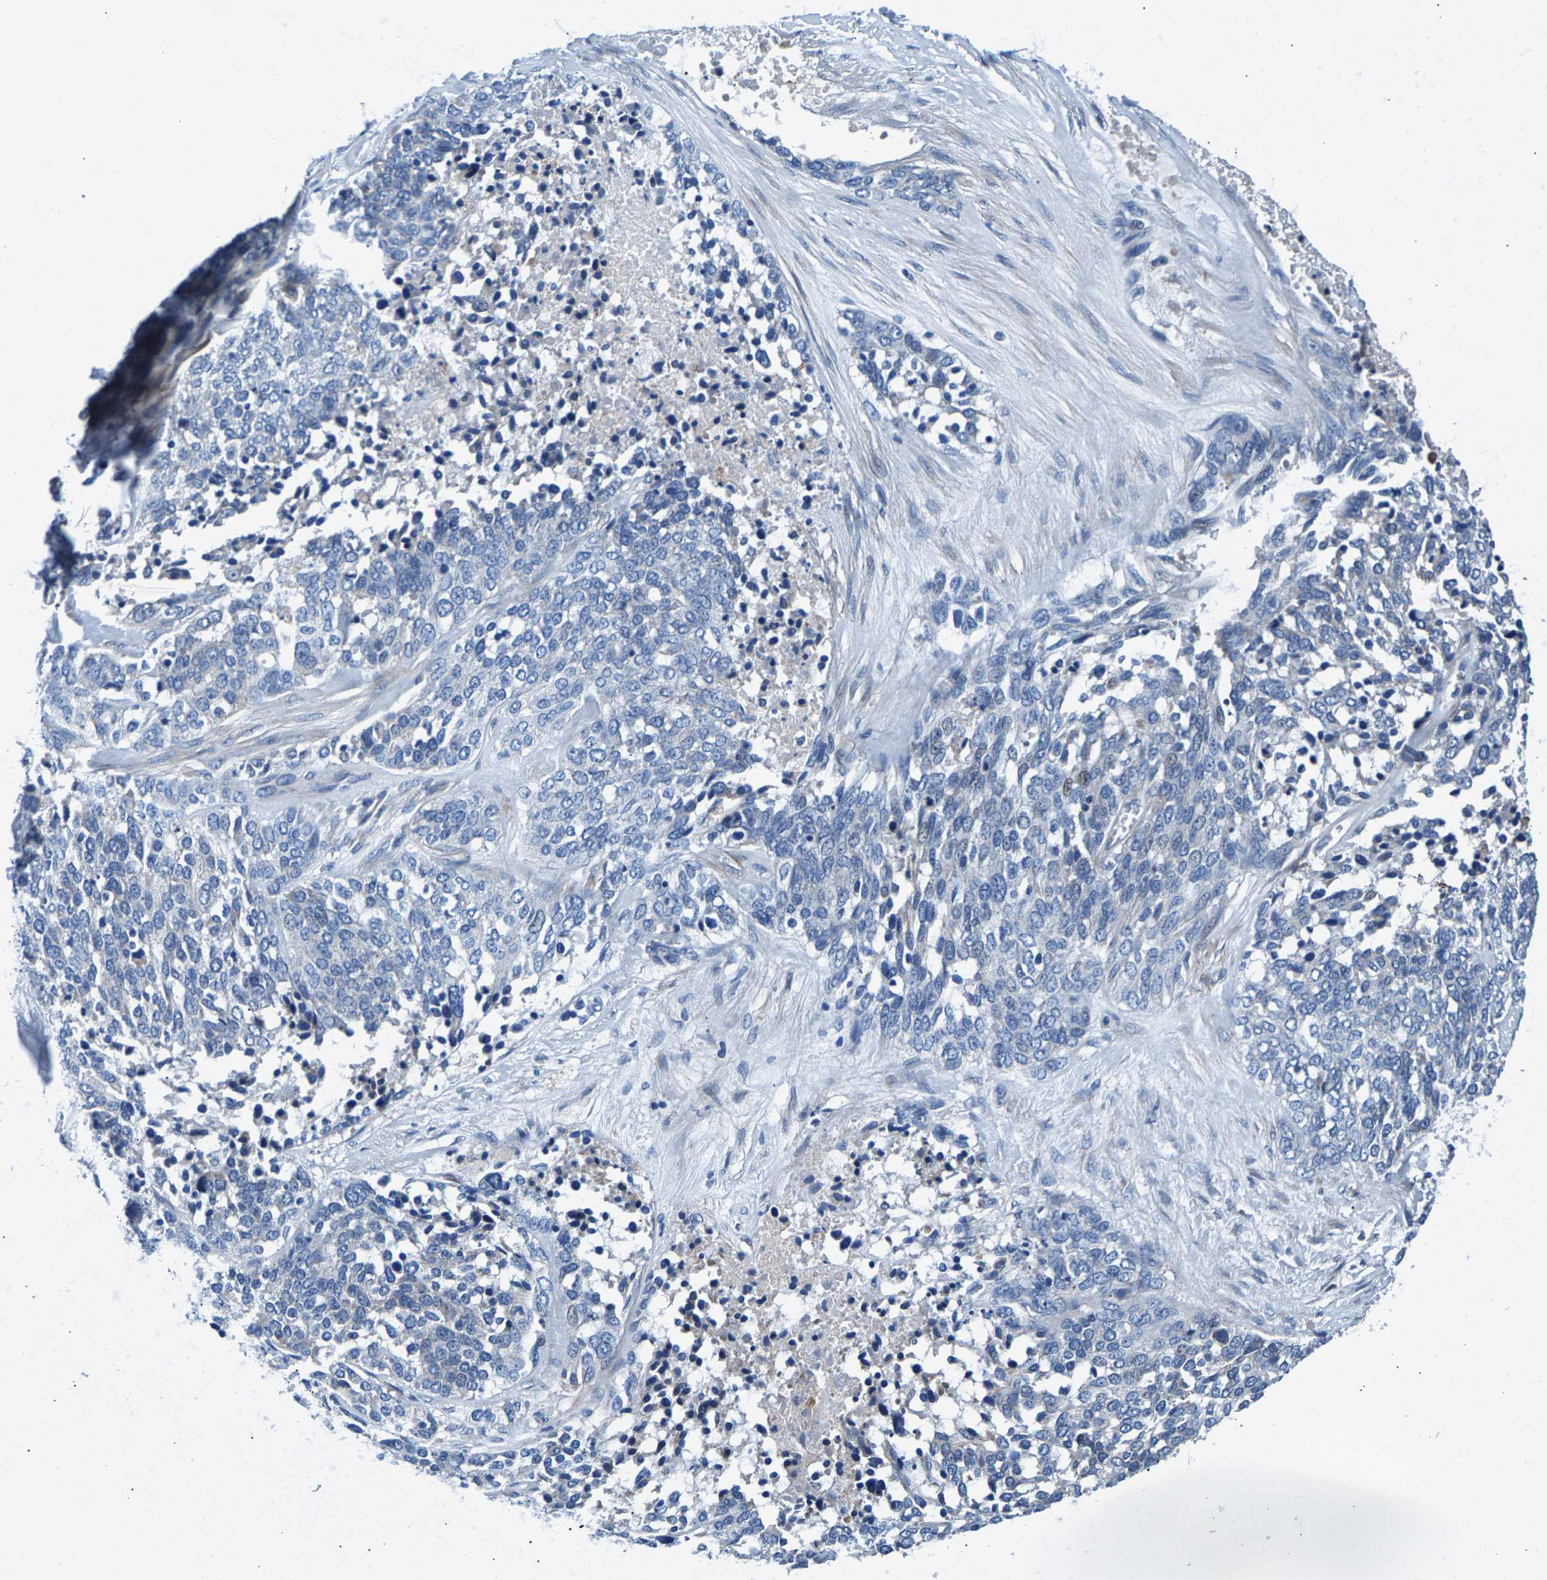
{"staining": {"intensity": "negative", "quantity": "none", "location": "none"}, "tissue": "ovarian cancer", "cell_type": "Tumor cells", "image_type": "cancer", "snomed": [{"axis": "morphology", "description": "Cystadenocarcinoma, serous, NOS"}, {"axis": "topography", "description": "Ovary"}], "caption": "Ovarian cancer was stained to show a protein in brown. There is no significant staining in tumor cells.", "gene": "CDRT4", "patient": {"sex": "female", "age": 44}}